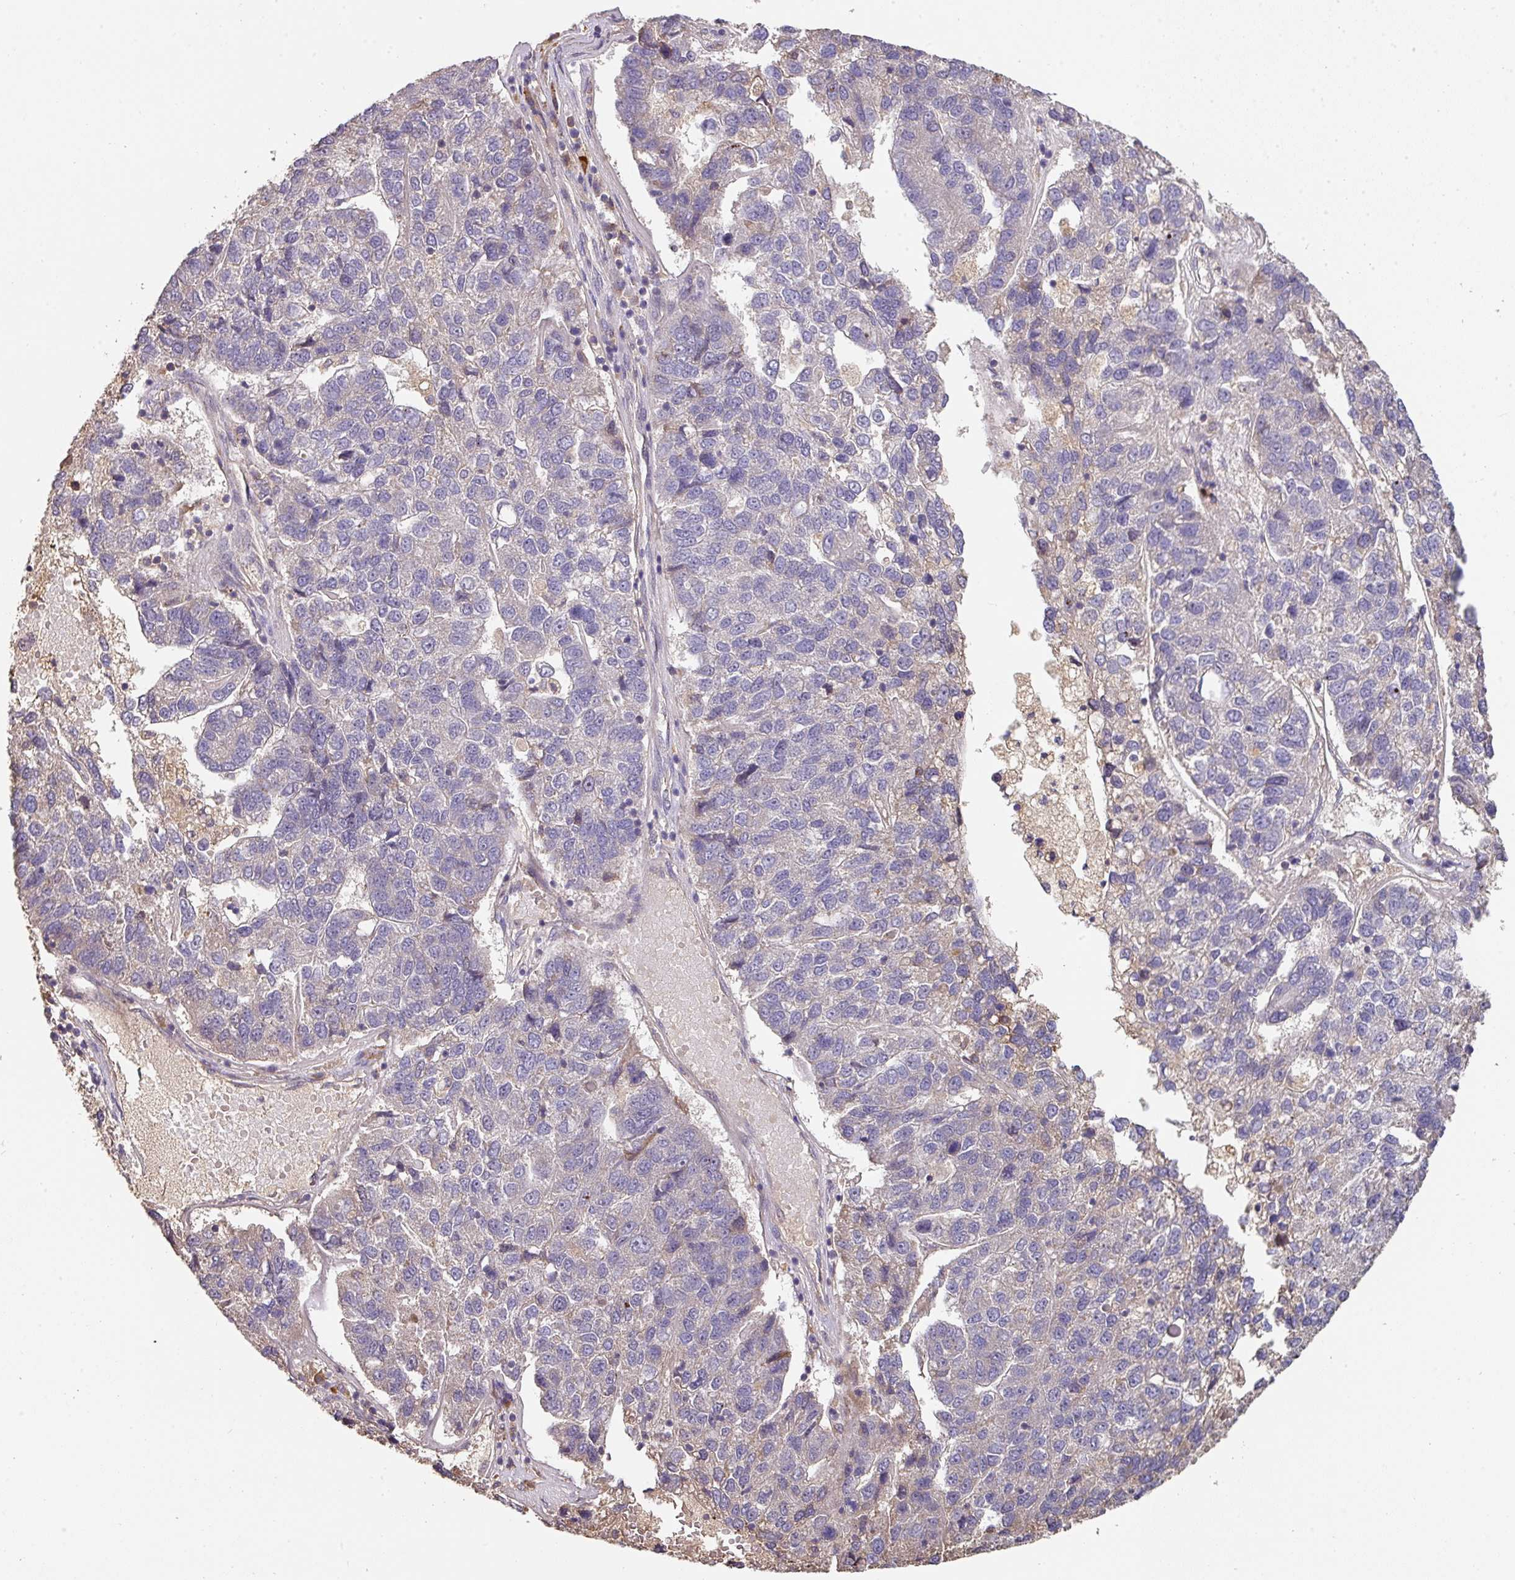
{"staining": {"intensity": "negative", "quantity": "none", "location": "none"}, "tissue": "pancreatic cancer", "cell_type": "Tumor cells", "image_type": "cancer", "snomed": [{"axis": "morphology", "description": "Adenocarcinoma, NOS"}, {"axis": "topography", "description": "Pancreas"}], "caption": "There is no significant staining in tumor cells of adenocarcinoma (pancreatic).", "gene": "ACVR2B", "patient": {"sex": "female", "age": 61}}